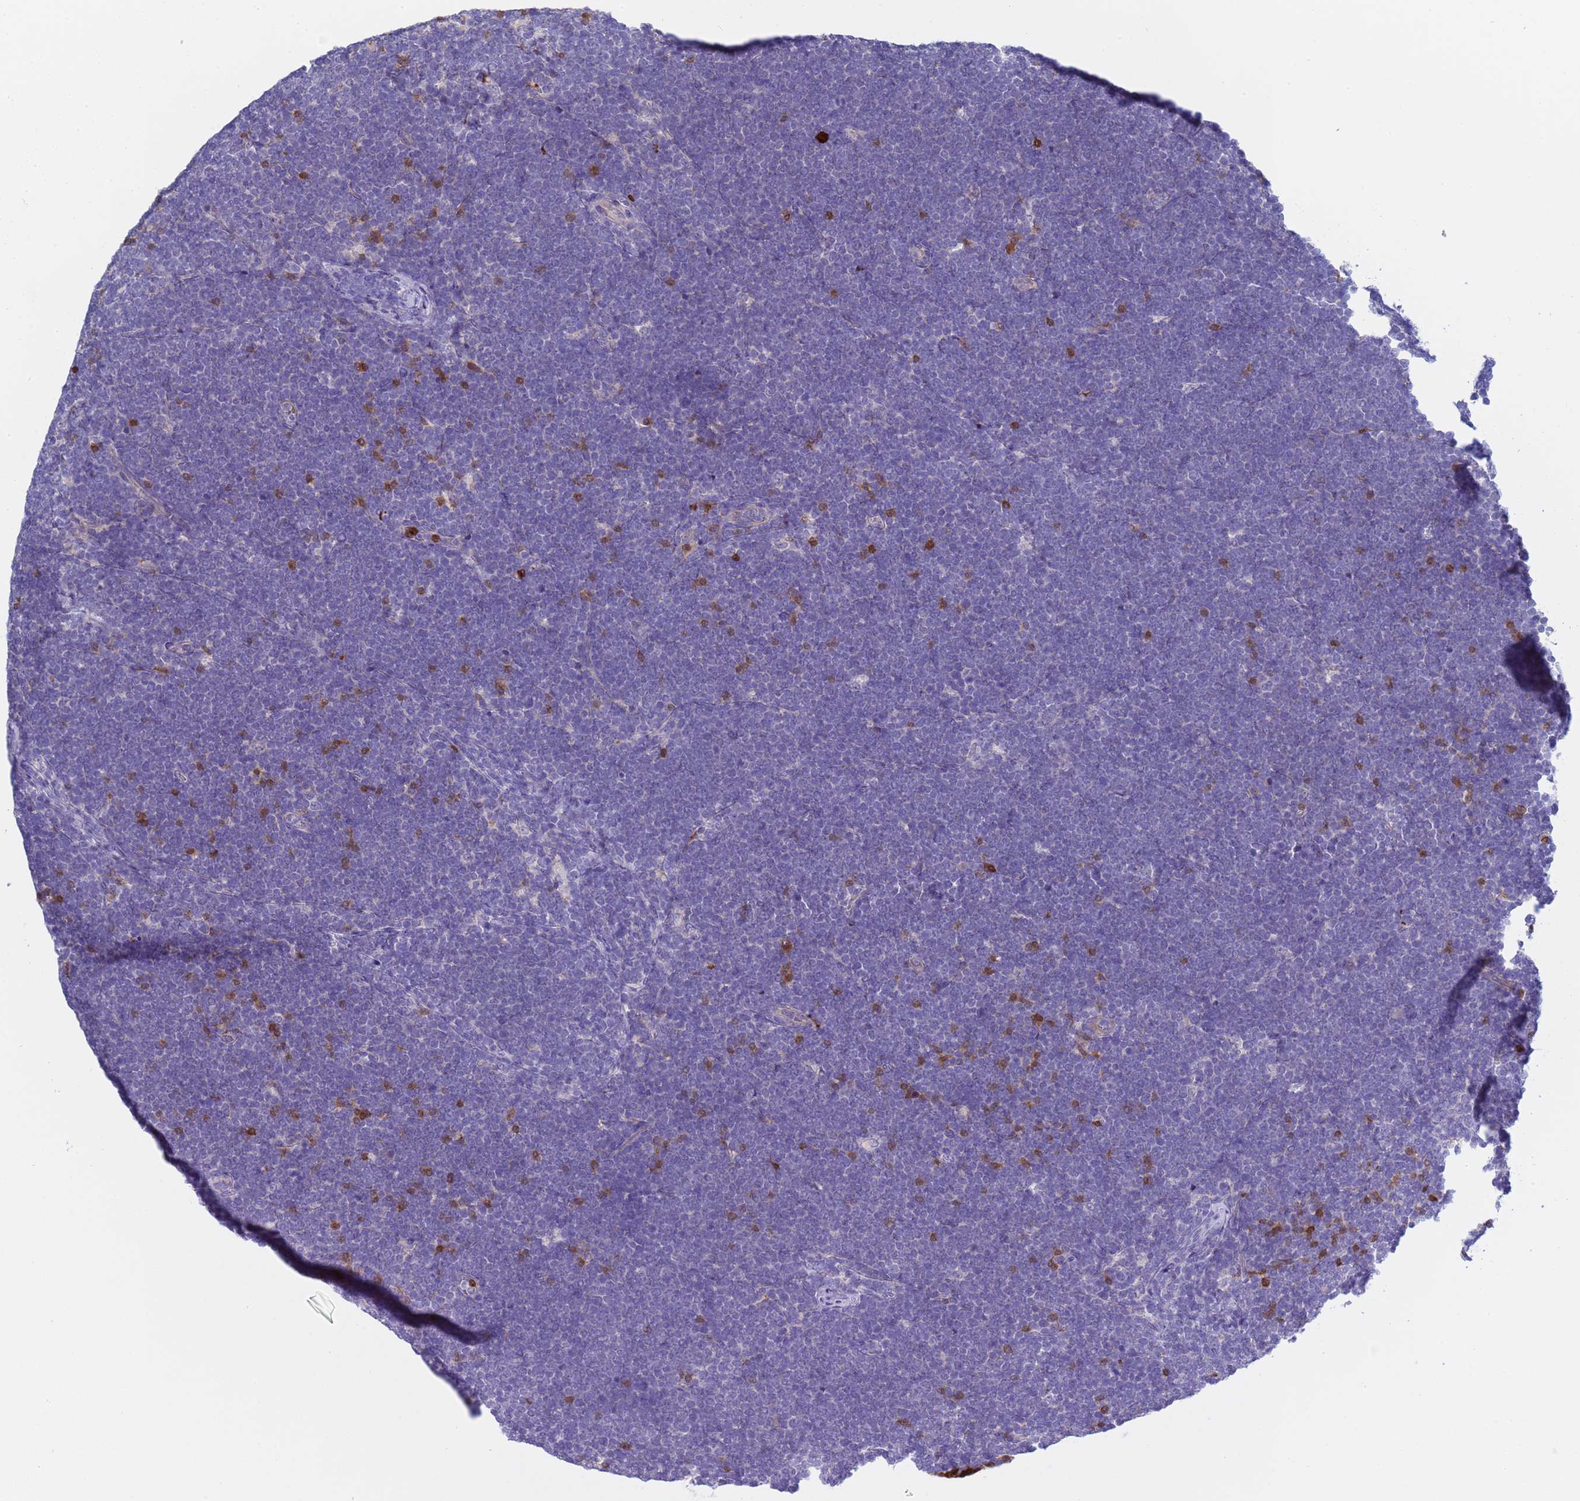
{"staining": {"intensity": "negative", "quantity": "none", "location": "none"}, "tissue": "lymphoma", "cell_type": "Tumor cells", "image_type": "cancer", "snomed": [{"axis": "morphology", "description": "Malignant lymphoma, non-Hodgkin's type, High grade"}, {"axis": "topography", "description": "Lymph node"}], "caption": "There is no significant staining in tumor cells of lymphoma.", "gene": "C4orf46", "patient": {"sex": "male", "age": 13}}